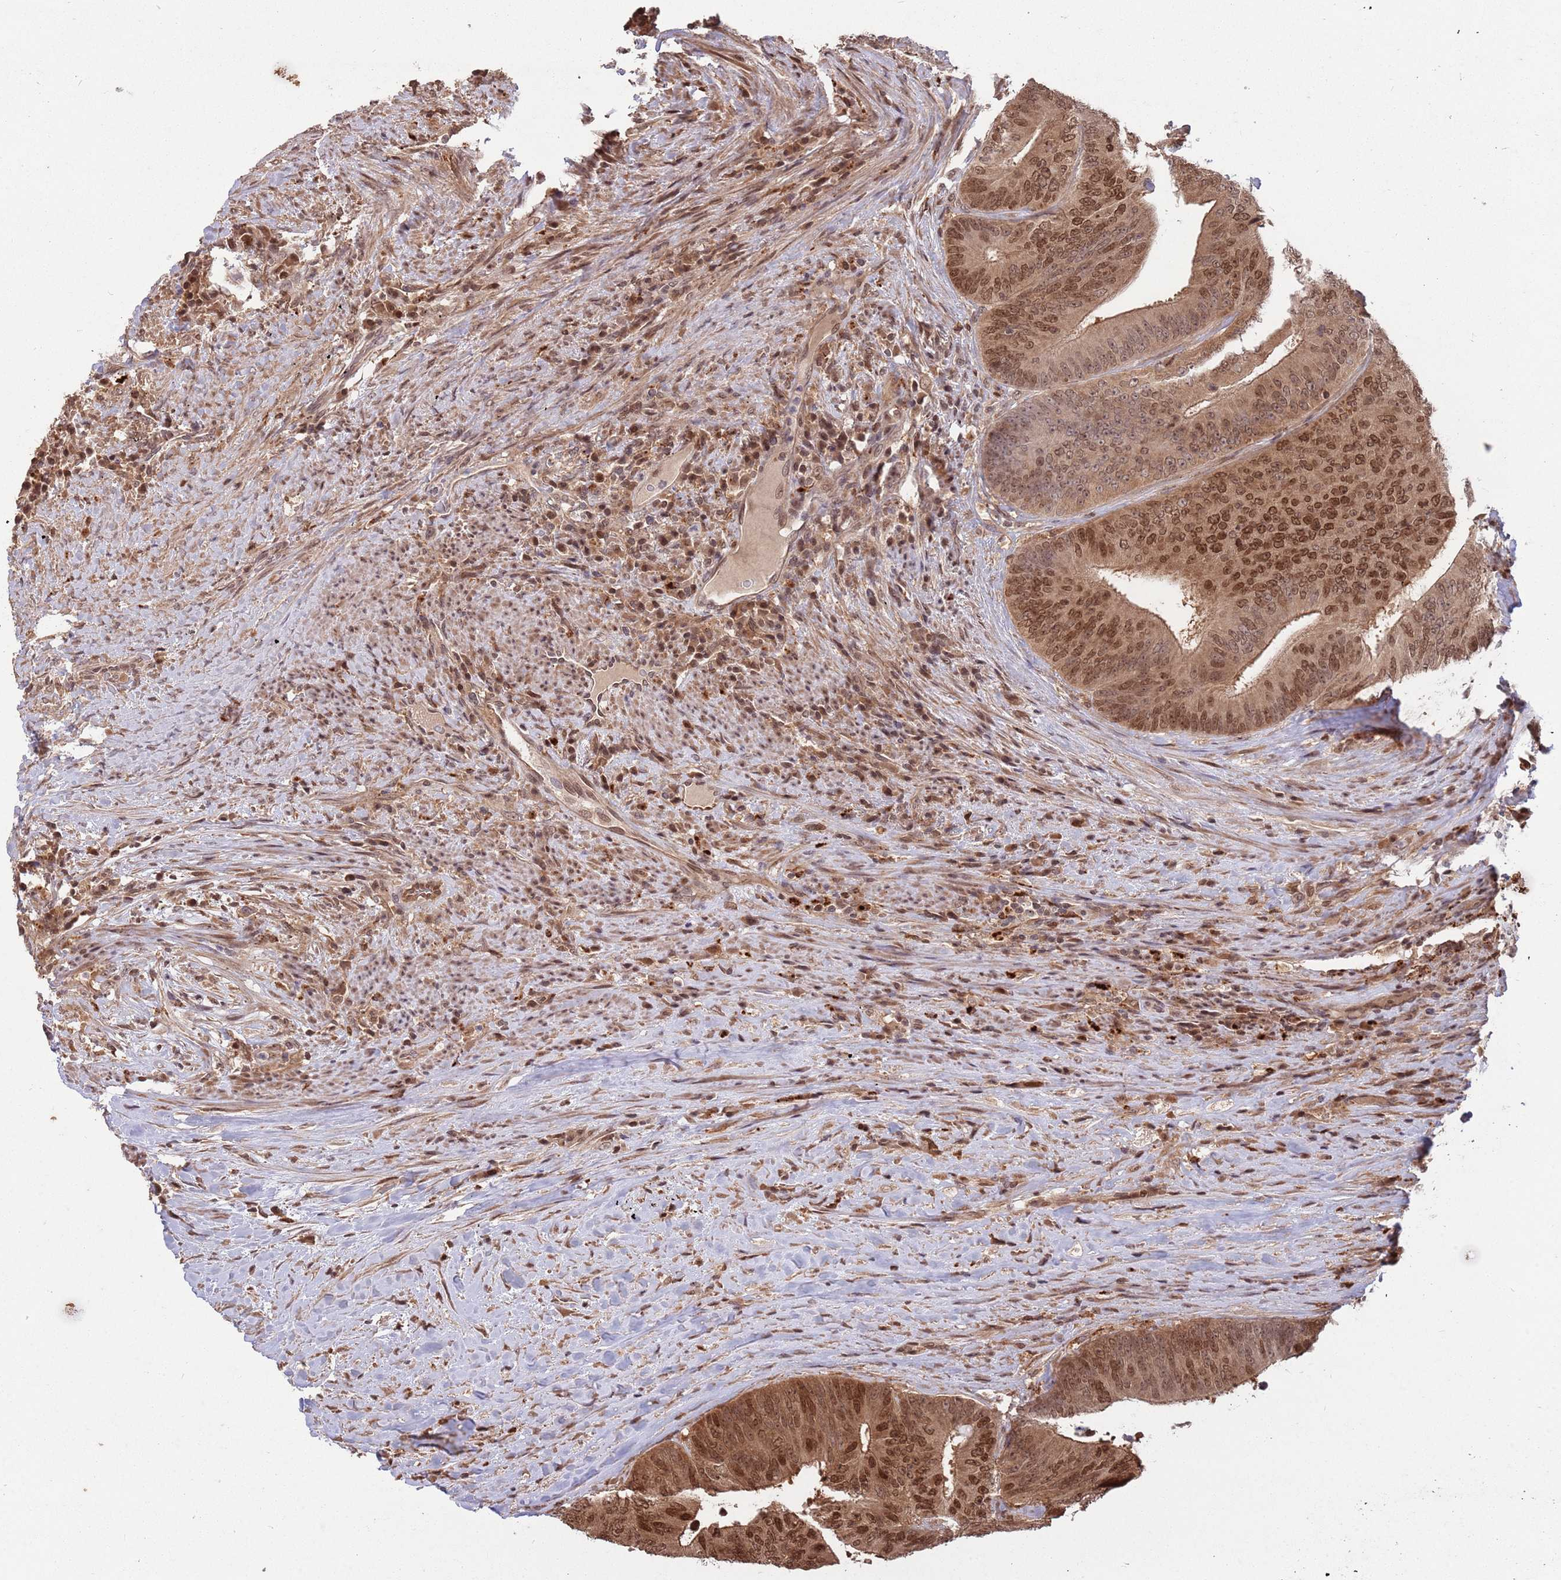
{"staining": {"intensity": "strong", "quantity": ">75%", "location": "cytoplasmic/membranous,nuclear"}, "tissue": "colorectal cancer", "cell_type": "Tumor cells", "image_type": "cancer", "snomed": [{"axis": "morphology", "description": "Adenocarcinoma, NOS"}, {"axis": "topography", "description": "Rectum"}], "caption": "About >75% of tumor cells in colorectal cancer exhibit strong cytoplasmic/membranous and nuclear protein positivity as visualized by brown immunohistochemical staining.", "gene": "SALL1", "patient": {"sex": "male", "age": 72}}